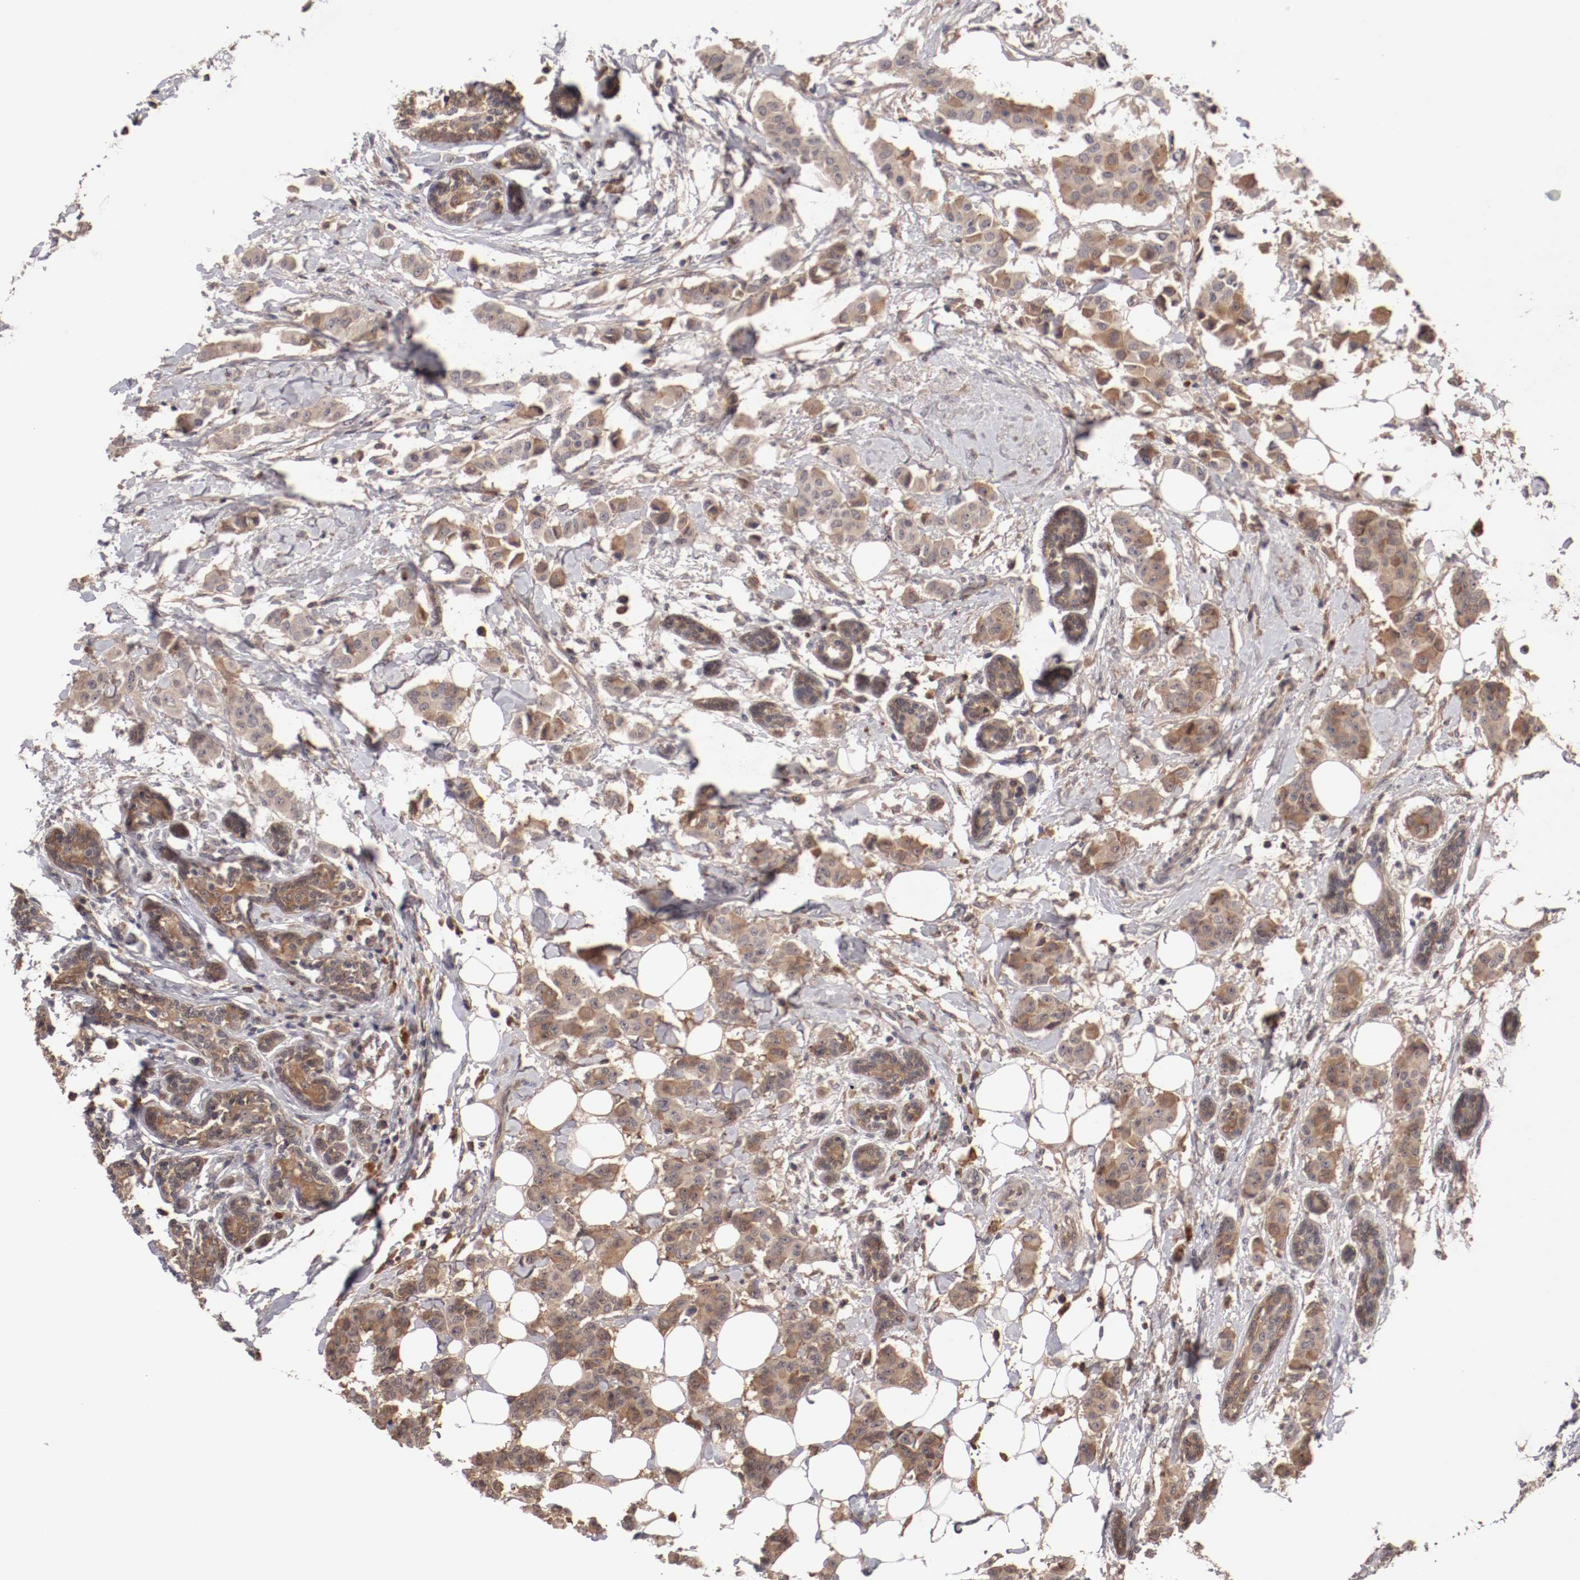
{"staining": {"intensity": "moderate", "quantity": ">75%", "location": "cytoplasmic/membranous"}, "tissue": "breast cancer", "cell_type": "Tumor cells", "image_type": "cancer", "snomed": [{"axis": "morphology", "description": "Duct carcinoma"}, {"axis": "topography", "description": "Breast"}], "caption": "Protein staining of breast intraductal carcinoma tissue exhibits moderate cytoplasmic/membranous expression in about >75% of tumor cells.", "gene": "CP", "patient": {"sex": "female", "age": 40}}